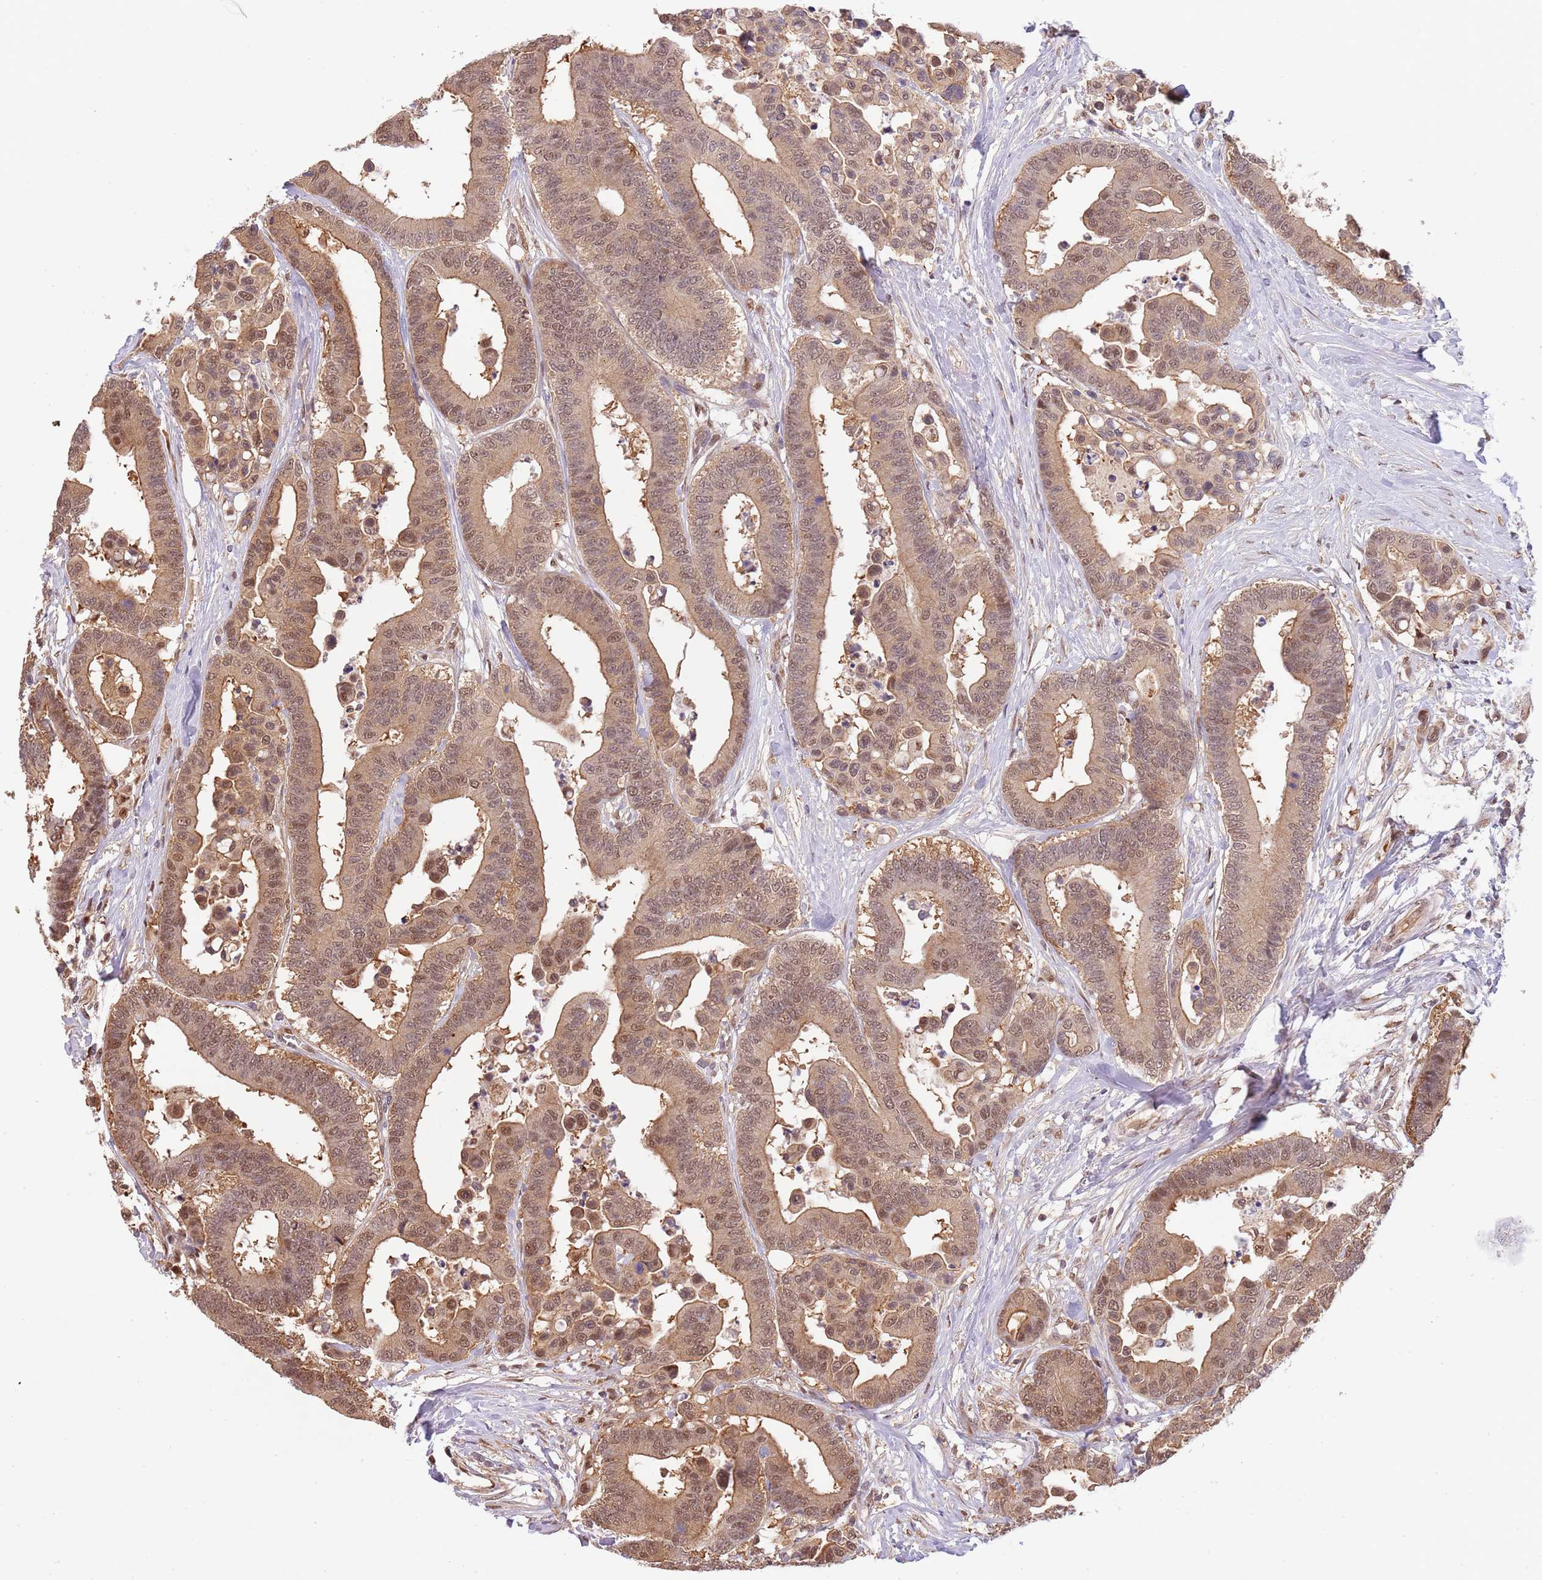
{"staining": {"intensity": "moderate", "quantity": ">75%", "location": "cytoplasmic/membranous,nuclear"}, "tissue": "colorectal cancer", "cell_type": "Tumor cells", "image_type": "cancer", "snomed": [{"axis": "morphology", "description": "Adenocarcinoma, NOS"}, {"axis": "topography", "description": "Colon"}], "caption": "DAB (3,3'-diaminobenzidine) immunohistochemical staining of human colorectal adenocarcinoma demonstrates moderate cytoplasmic/membranous and nuclear protein expression in approximately >75% of tumor cells. (brown staining indicates protein expression, while blue staining denotes nuclei).", "gene": "PLSCR5", "patient": {"sex": "male", "age": 82}}